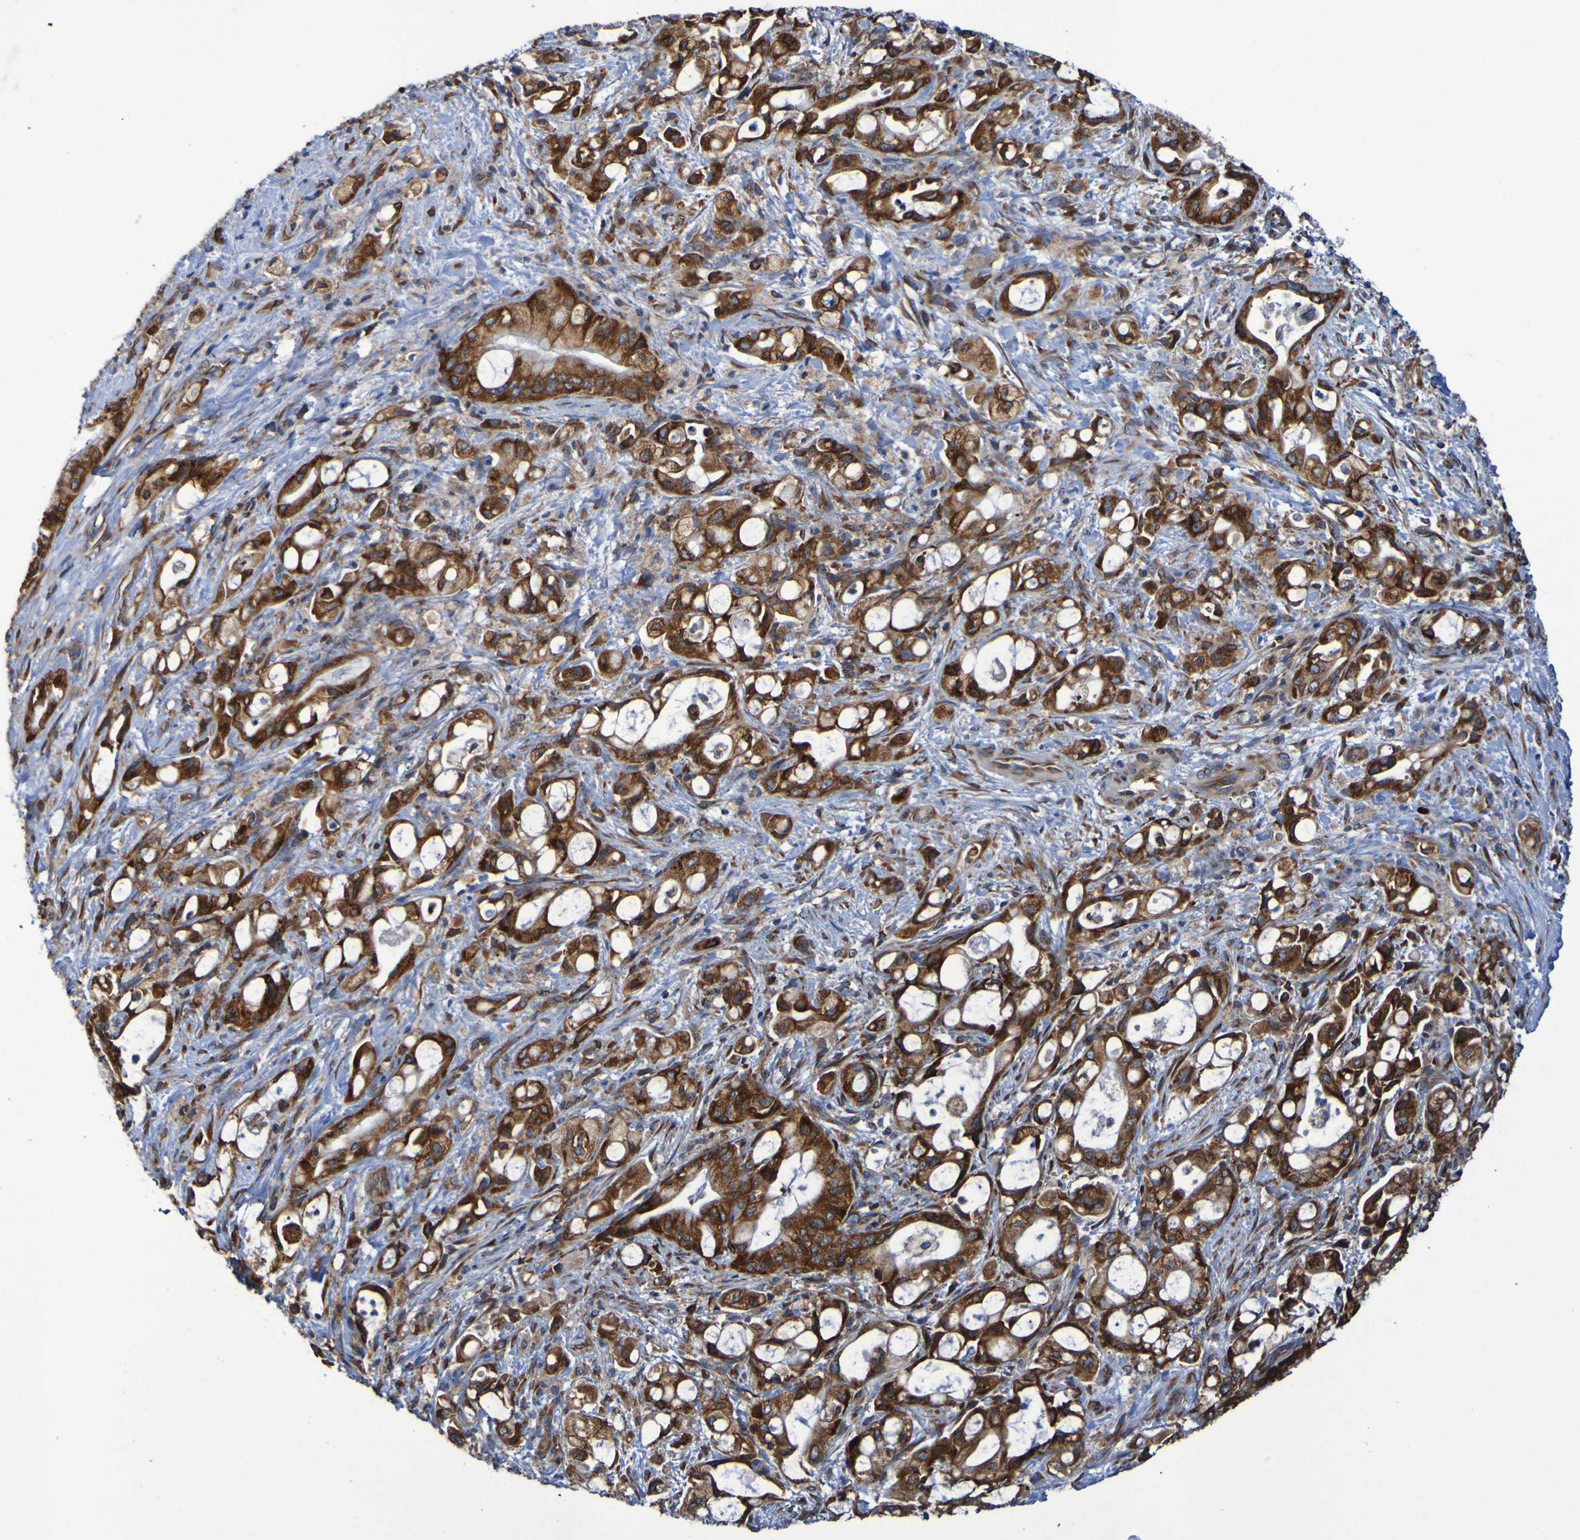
{"staining": {"intensity": "strong", "quantity": "25%-75%", "location": "cytoplasmic/membranous"}, "tissue": "pancreatic cancer", "cell_type": "Tumor cells", "image_type": "cancer", "snomed": [{"axis": "morphology", "description": "Adenocarcinoma, NOS"}, {"axis": "topography", "description": "Pancreas"}], "caption": "Tumor cells demonstrate high levels of strong cytoplasmic/membranous expression in about 25%-75% of cells in pancreatic cancer. (IHC, brightfield microscopy, high magnification).", "gene": "FKBP3", "patient": {"sex": "male", "age": 79}}